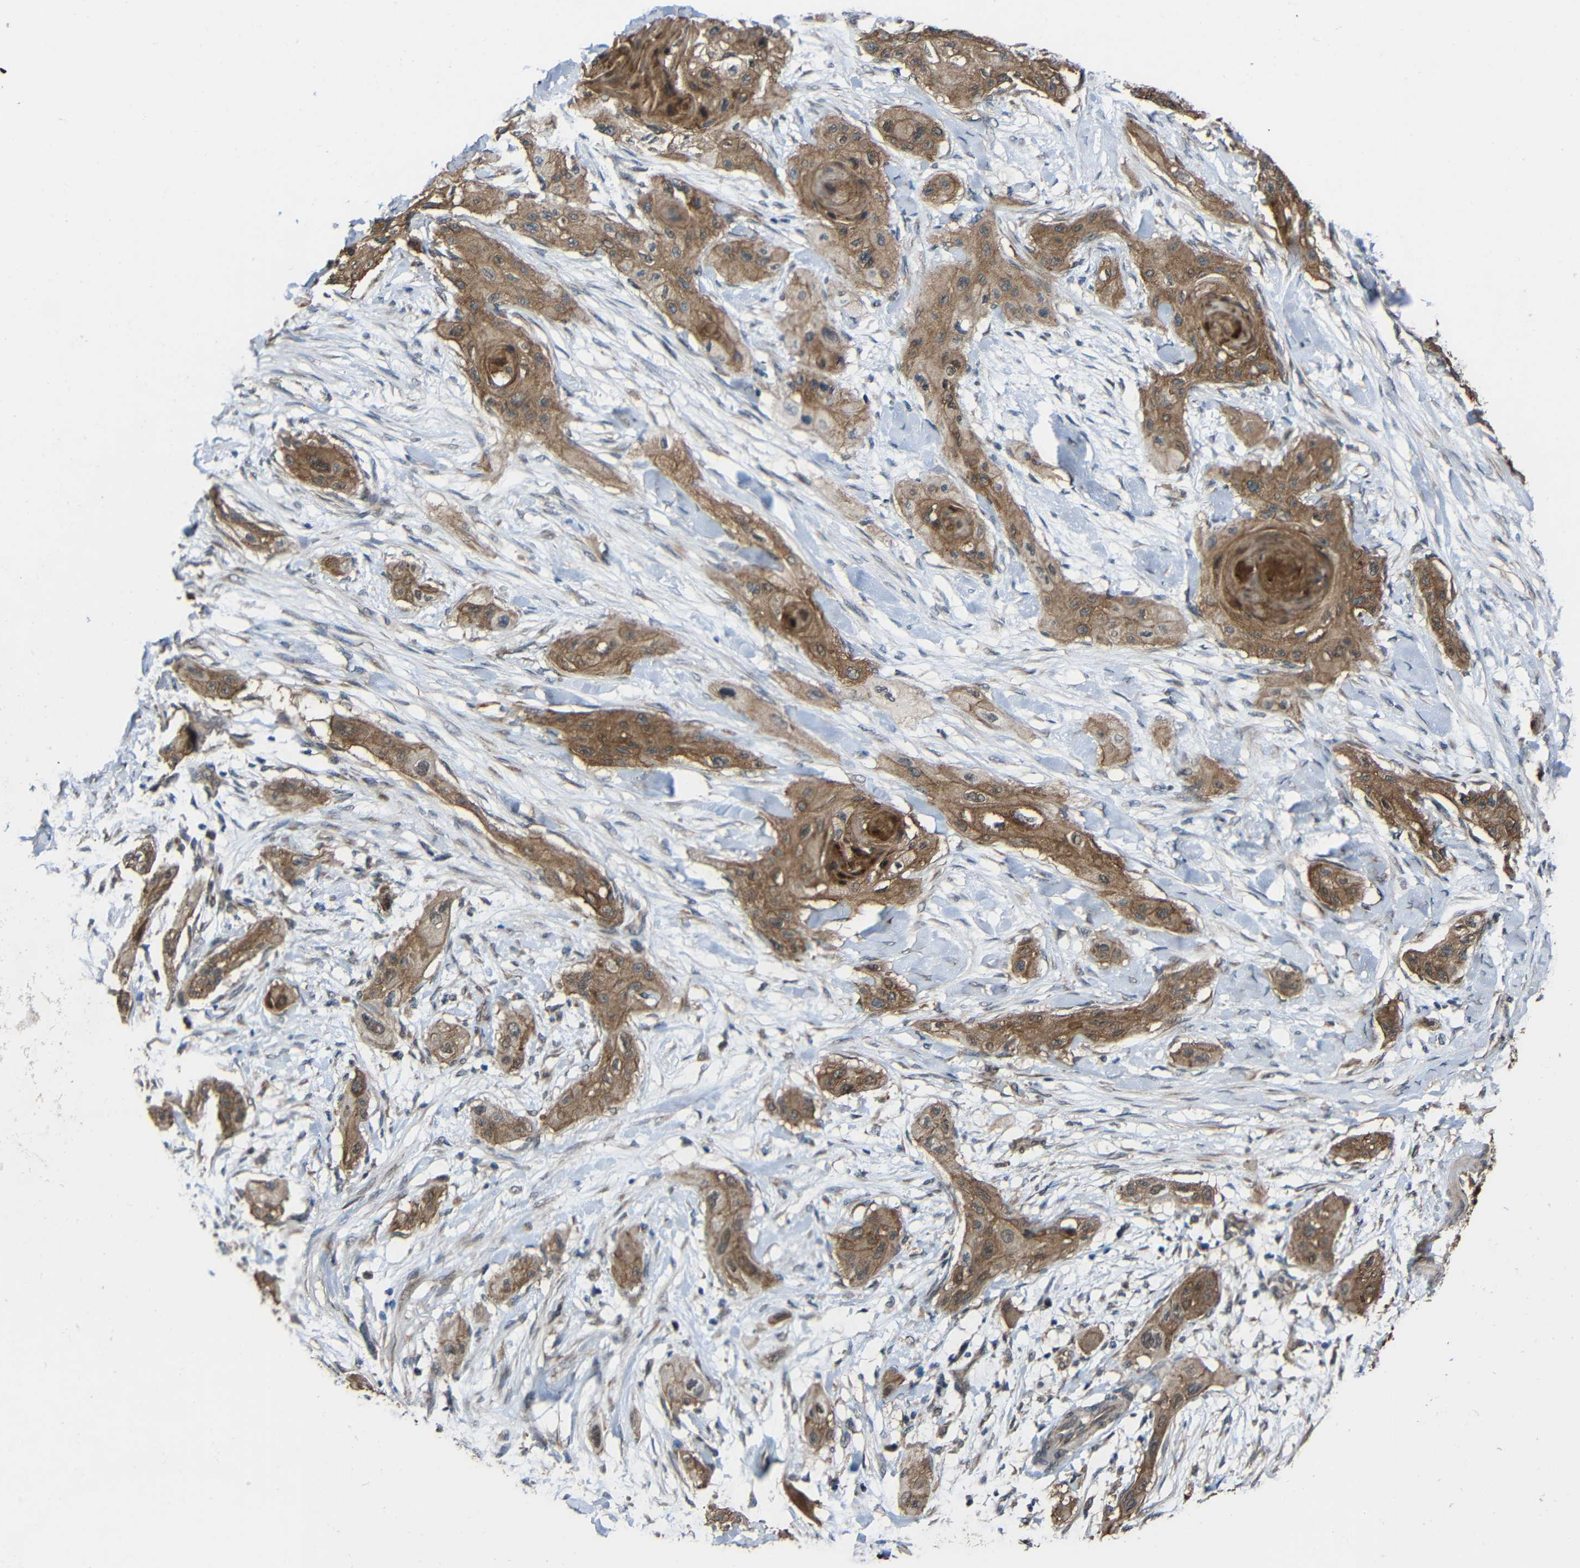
{"staining": {"intensity": "moderate", "quantity": ">75%", "location": "cytoplasmic/membranous"}, "tissue": "lung cancer", "cell_type": "Tumor cells", "image_type": "cancer", "snomed": [{"axis": "morphology", "description": "Squamous cell carcinoma, NOS"}, {"axis": "topography", "description": "Lung"}], "caption": "The histopathology image reveals immunohistochemical staining of squamous cell carcinoma (lung). There is moderate cytoplasmic/membranous positivity is present in about >75% of tumor cells.", "gene": "CHST9", "patient": {"sex": "female", "age": 47}}